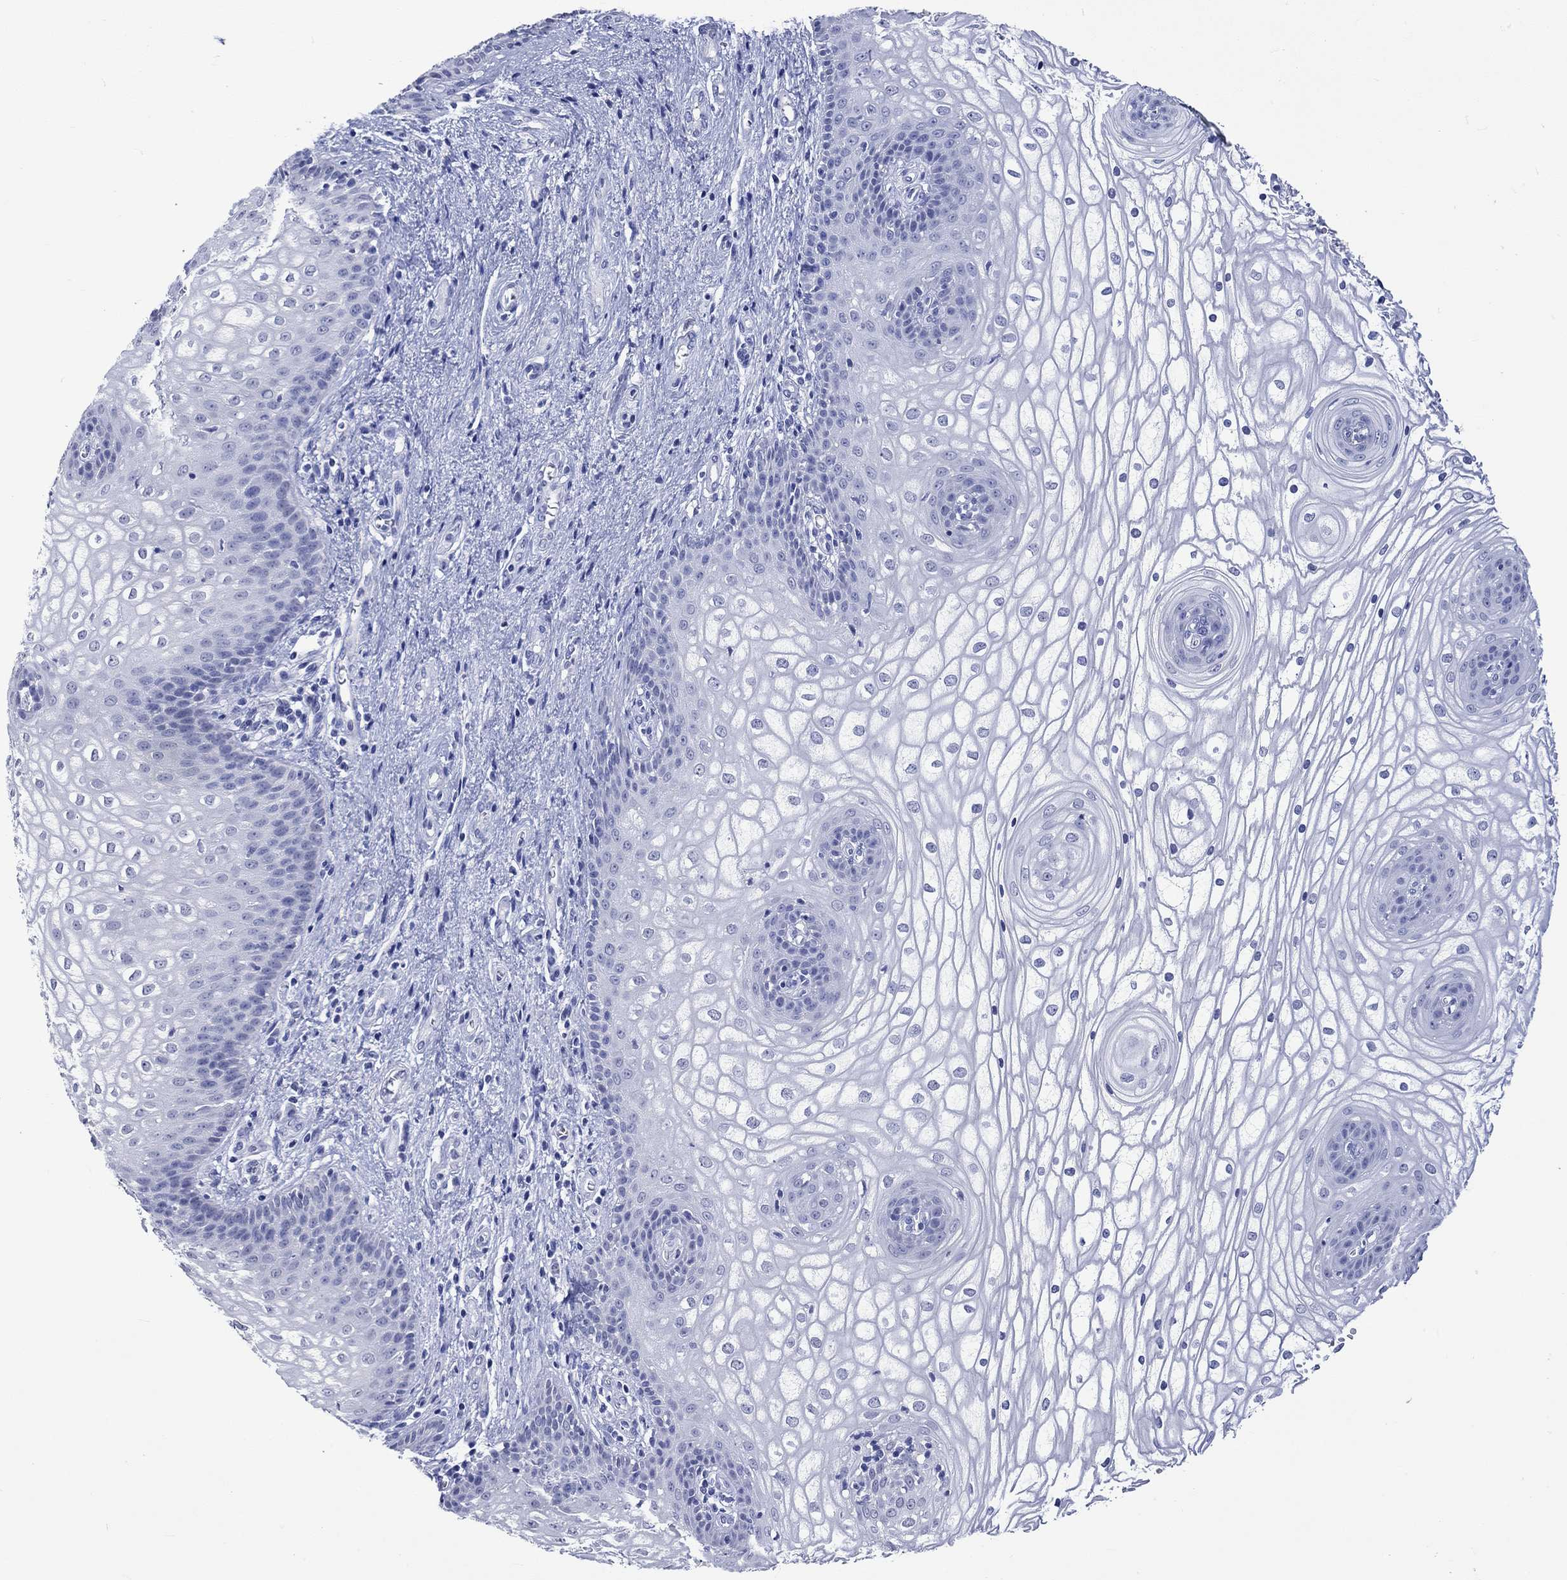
{"staining": {"intensity": "negative", "quantity": "none", "location": "none"}, "tissue": "vagina", "cell_type": "Squamous epithelial cells", "image_type": "normal", "snomed": [{"axis": "morphology", "description": "Normal tissue, NOS"}, {"axis": "topography", "description": "Vagina"}], "caption": "DAB (3,3'-diaminobenzidine) immunohistochemical staining of benign vagina exhibits no significant staining in squamous epithelial cells.", "gene": "KLHL35", "patient": {"sex": "female", "age": 34}}